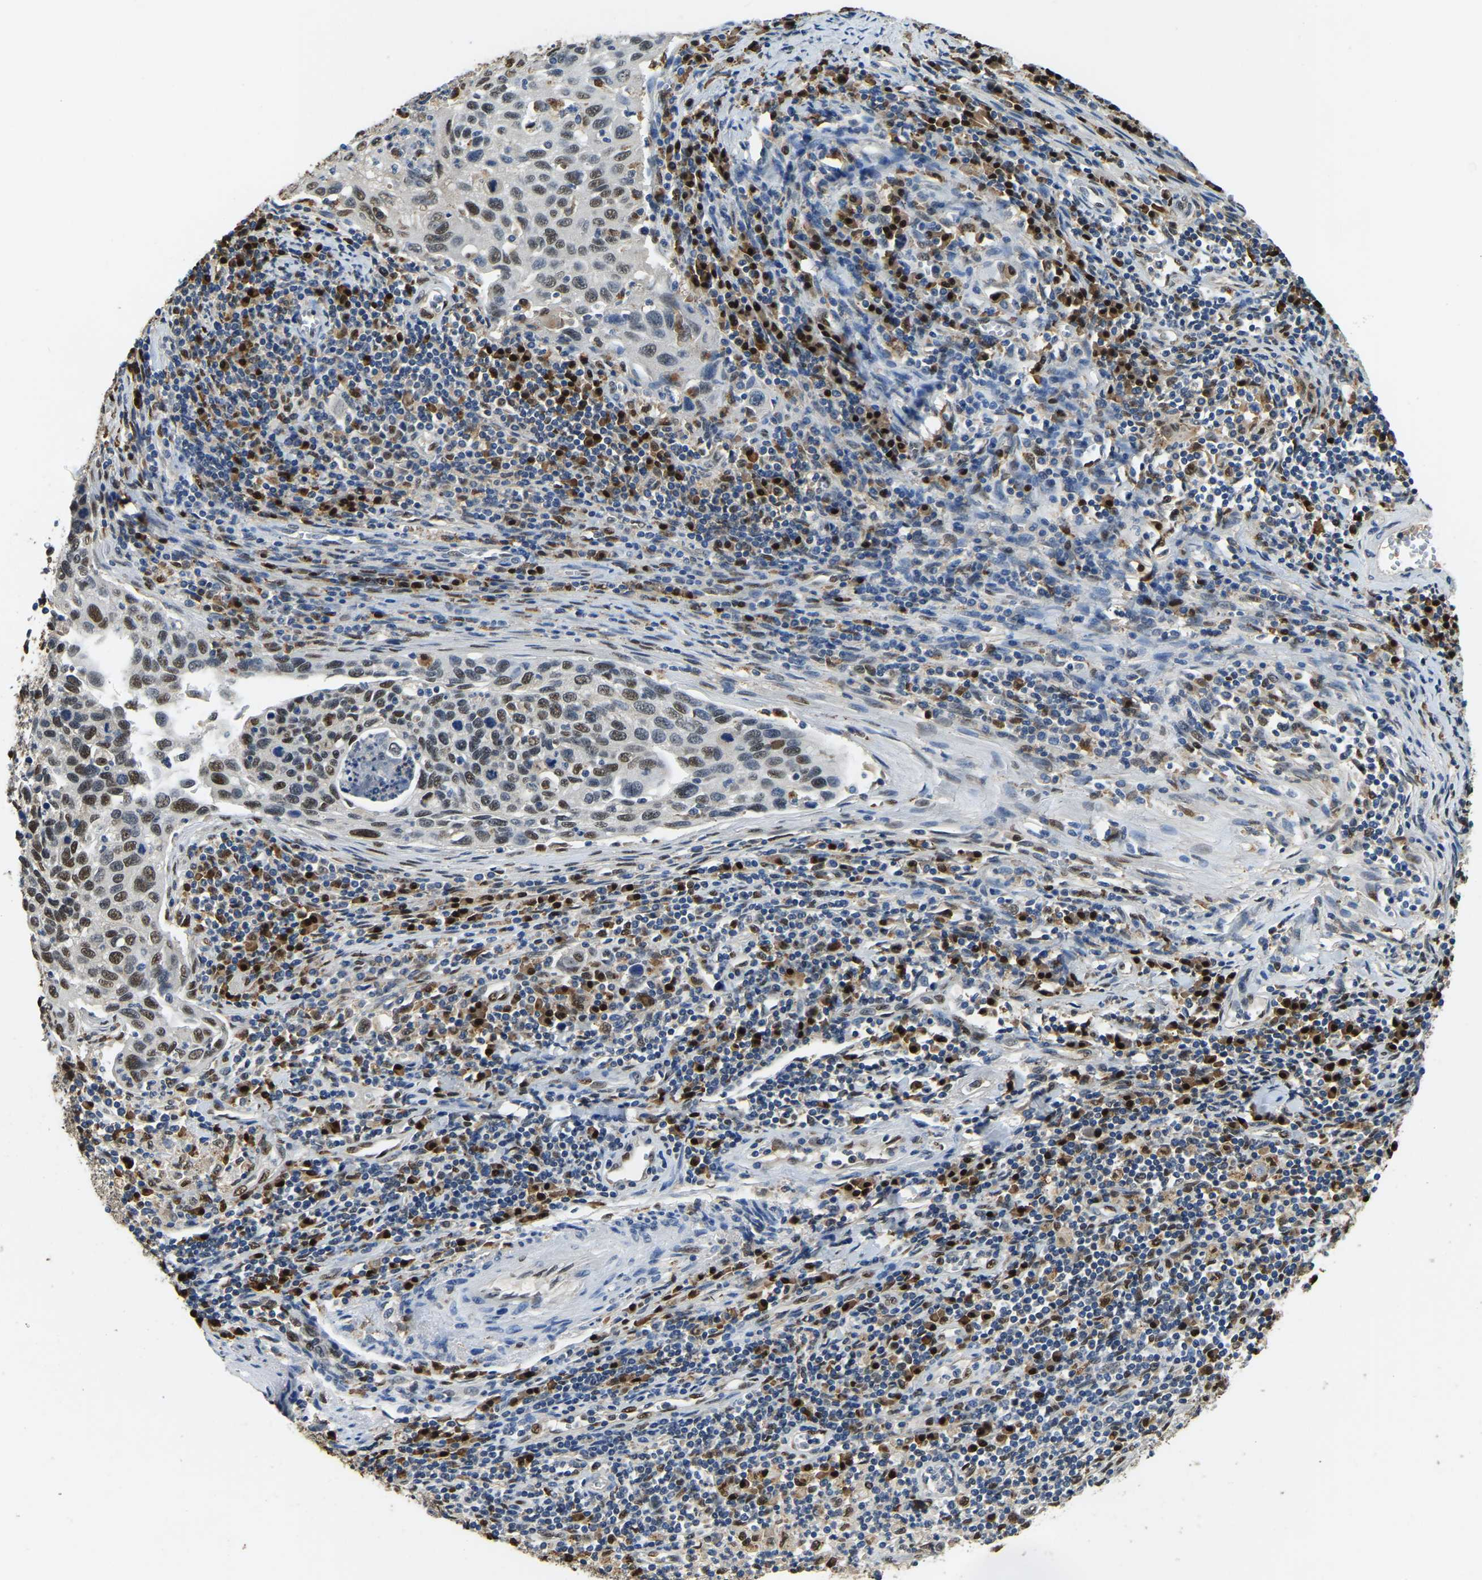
{"staining": {"intensity": "strong", "quantity": ">75%", "location": "nuclear"}, "tissue": "cervical cancer", "cell_type": "Tumor cells", "image_type": "cancer", "snomed": [{"axis": "morphology", "description": "Squamous cell carcinoma, NOS"}, {"axis": "topography", "description": "Cervix"}], "caption": "DAB immunohistochemical staining of cervical cancer shows strong nuclear protein positivity in about >75% of tumor cells. (DAB = brown stain, brightfield microscopy at high magnification).", "gene": "NANS", "patient": {"sex": "female", "age": 53}}